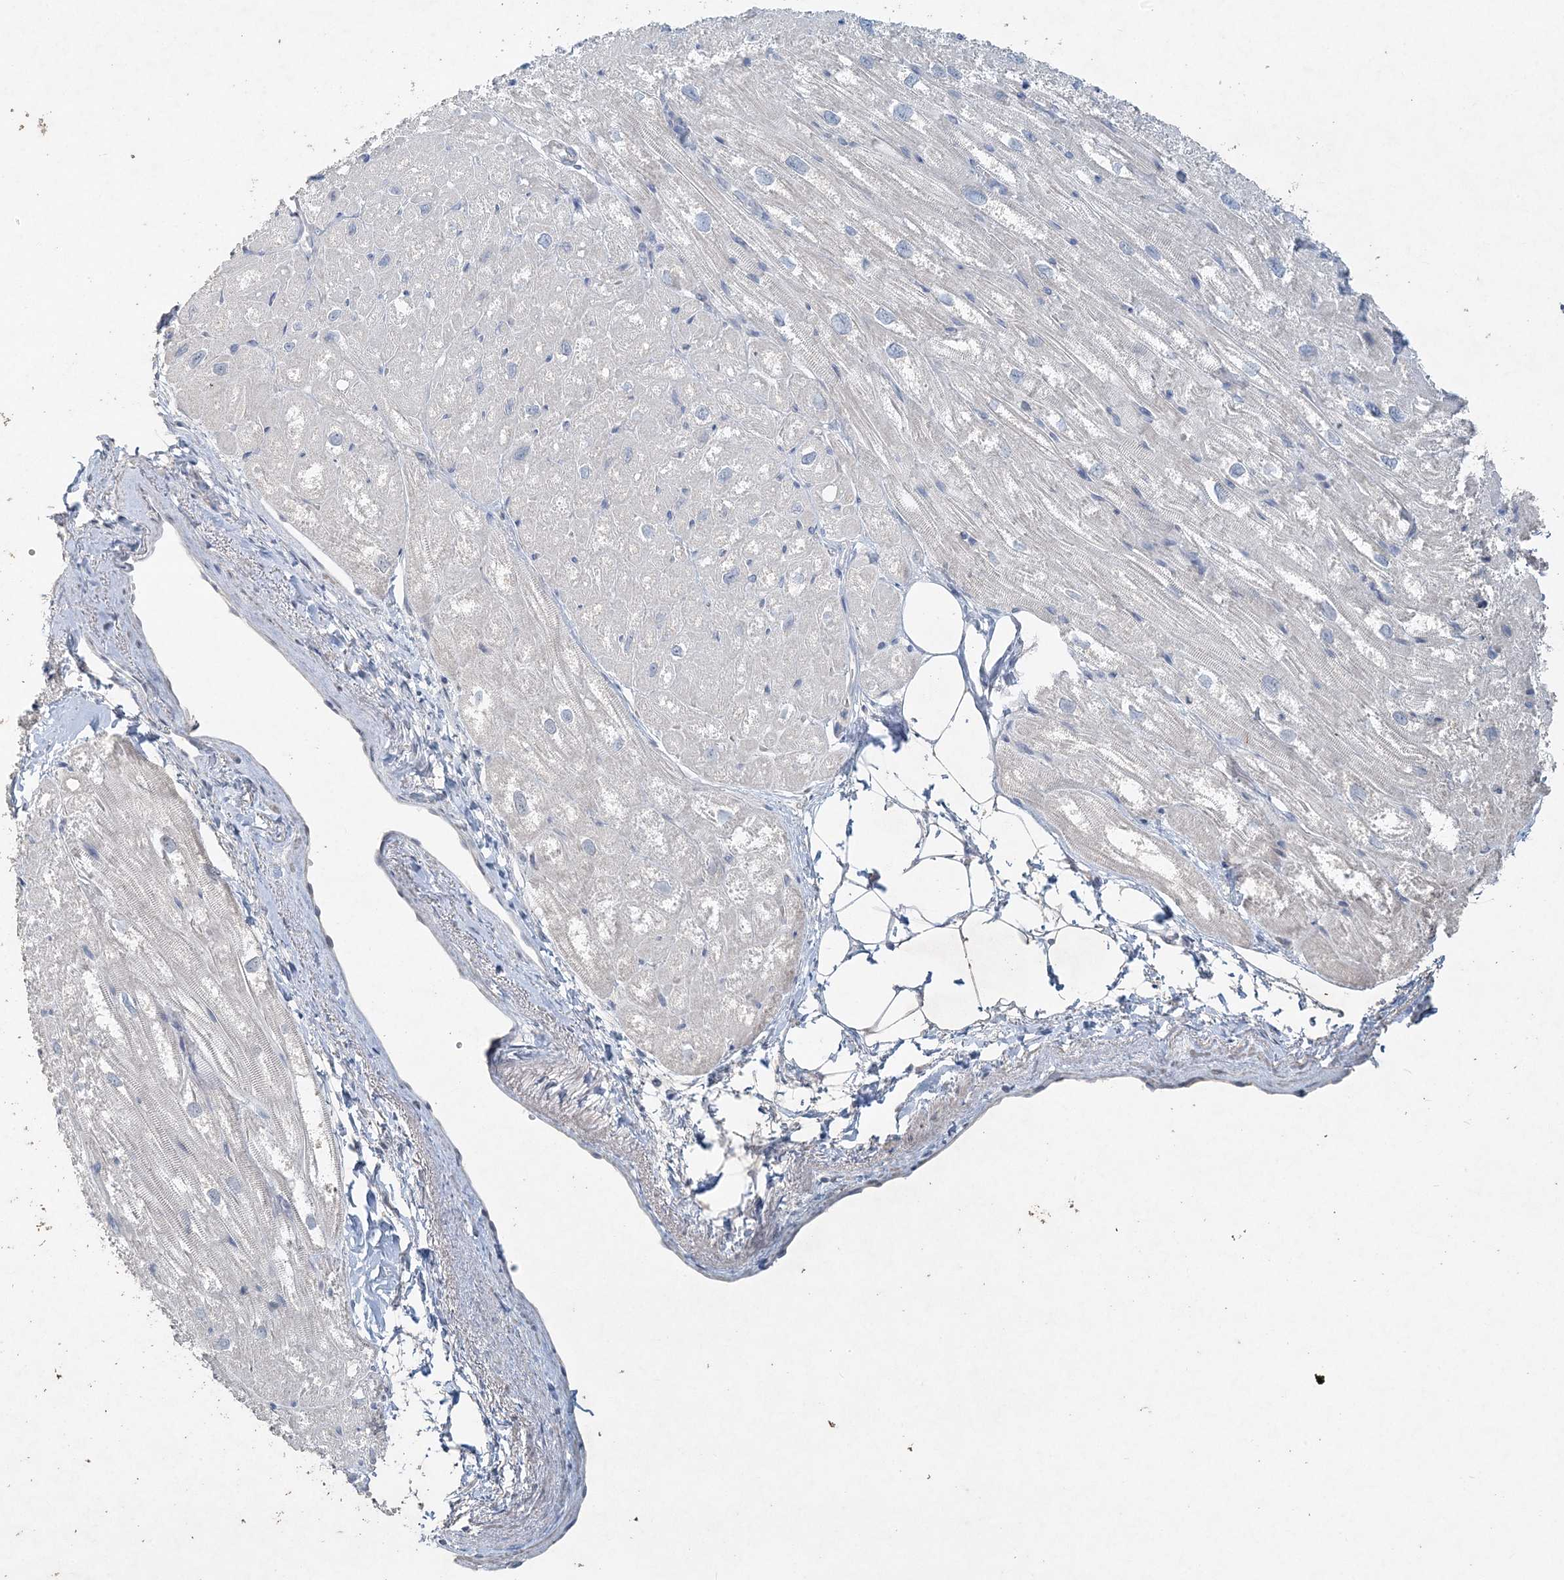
{"staining": {"intensity": "negative", "quantity": "none", "location": "none"}, "tissue": "heart muscle", "cell_type": "Cardiomyocytes", "image_type": "normal", "snomed": [{"axis": "morphology", "description": "Normal tissue, NOS"}, {"axis": "topography", "description": "Heart"}], "caption": "High power microscopy photomicrograph of an IHC histopathology image of normal heart muscle, revealing no significant staining in cardiomyocytes. The staining was performed using DAB to visualize the protein expression in brown, while the nuclei were stained in blue with hematoxylin (Magnification: 20x).", "gene": "DNAH5", "patient": {"sex": "male", "age": 50}}